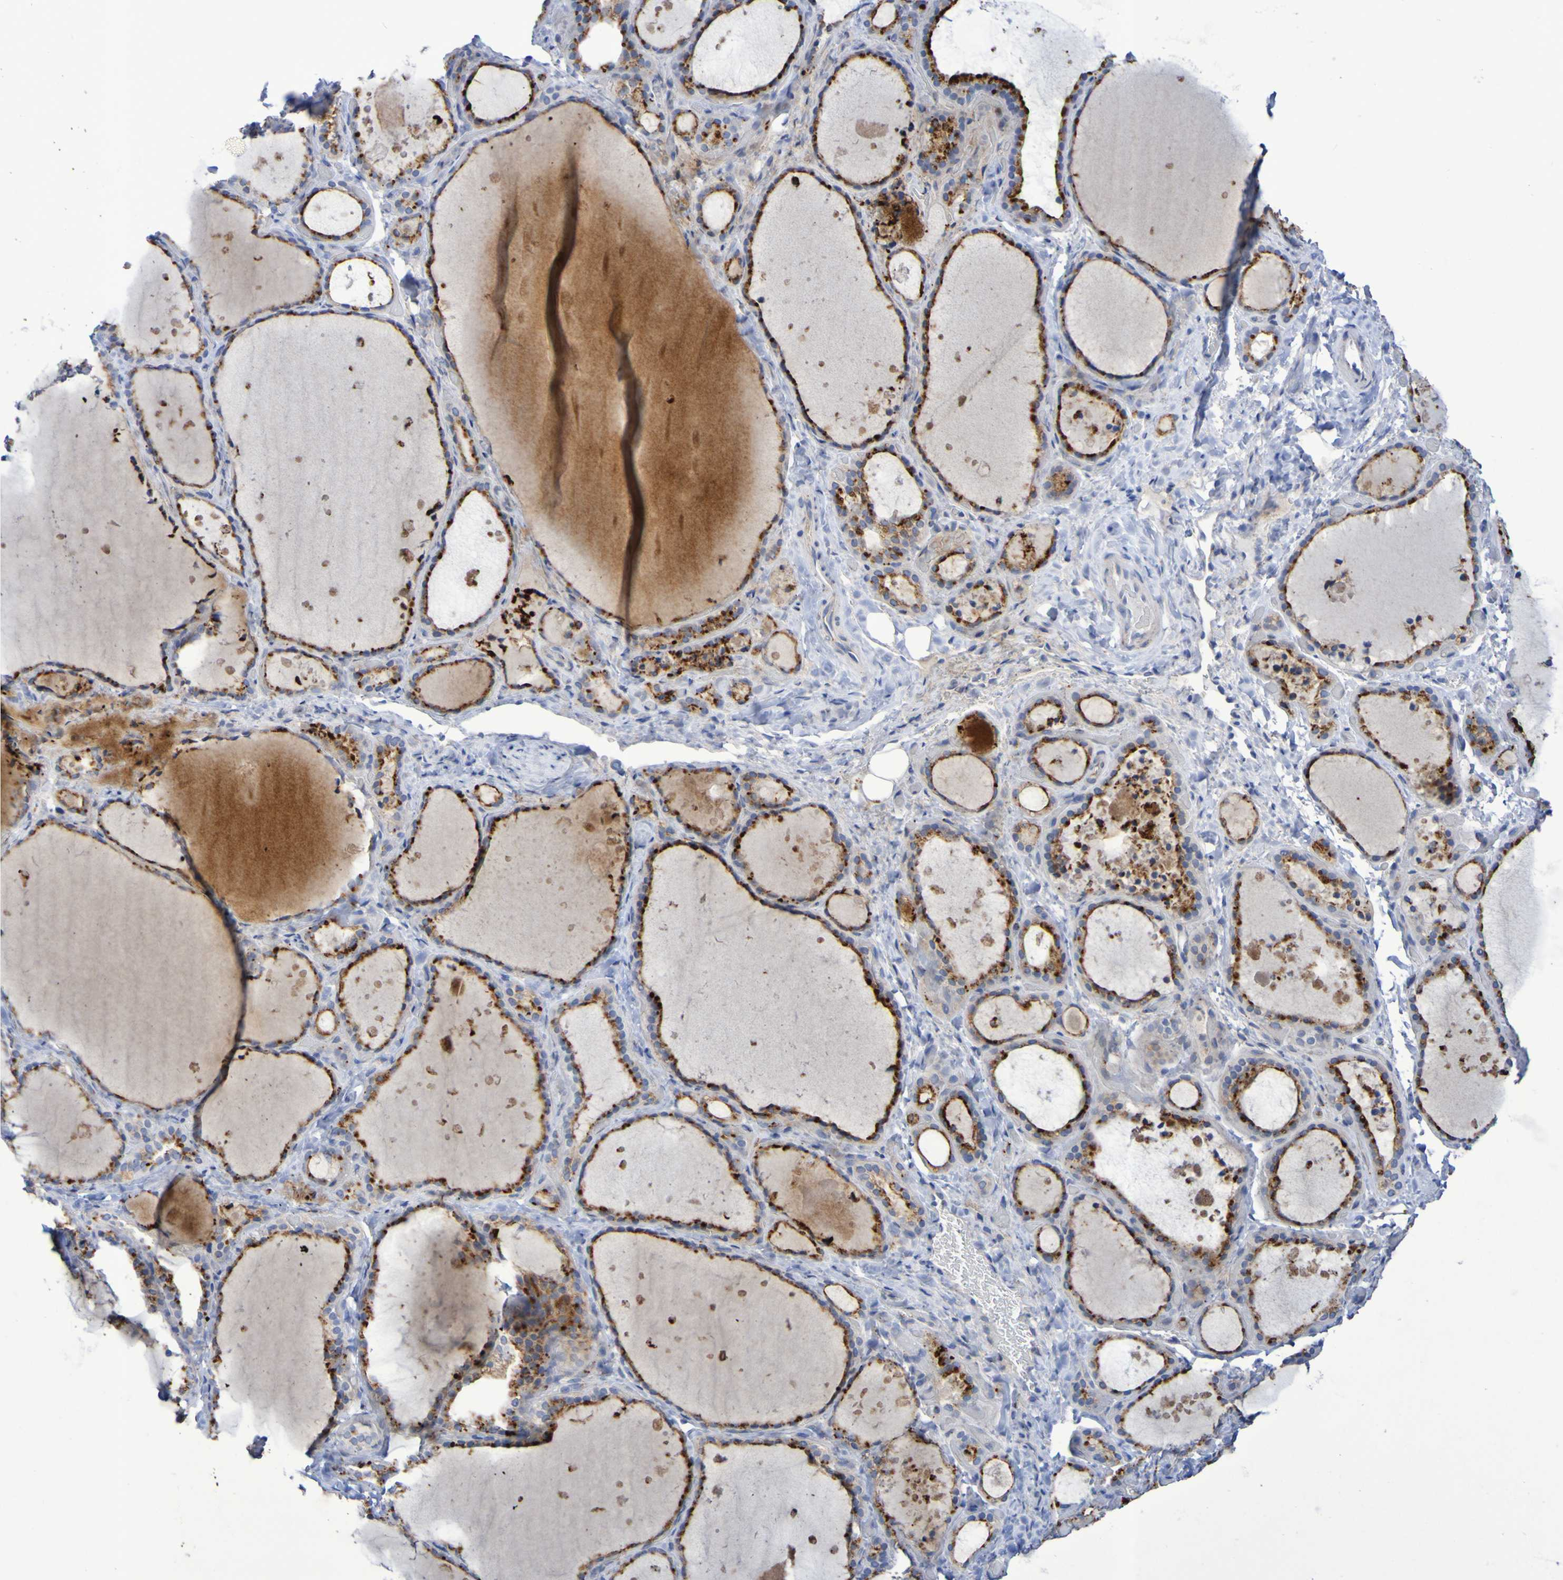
{"staining": {"intensity": "strong", "quantity": ">75%", "location": "cytoplasmic/membranous"}, "tissue": "thyroid gland", "cell_type": "Glandular cells", "image_type": "normal", "snomed": [{"axis": "morphology", "description": "Normal tissue, NOS"}, {"axis": "topography", "description": "Thyroid gland"}], "caption": "Immunohistochemistry of normal thyroid gland shows high levels of strong cytoplasmic/membranous staining in approximately >75% of glandular cells.", "gene": "TPH1", "patient": {"sex": "female", "age": 44}}